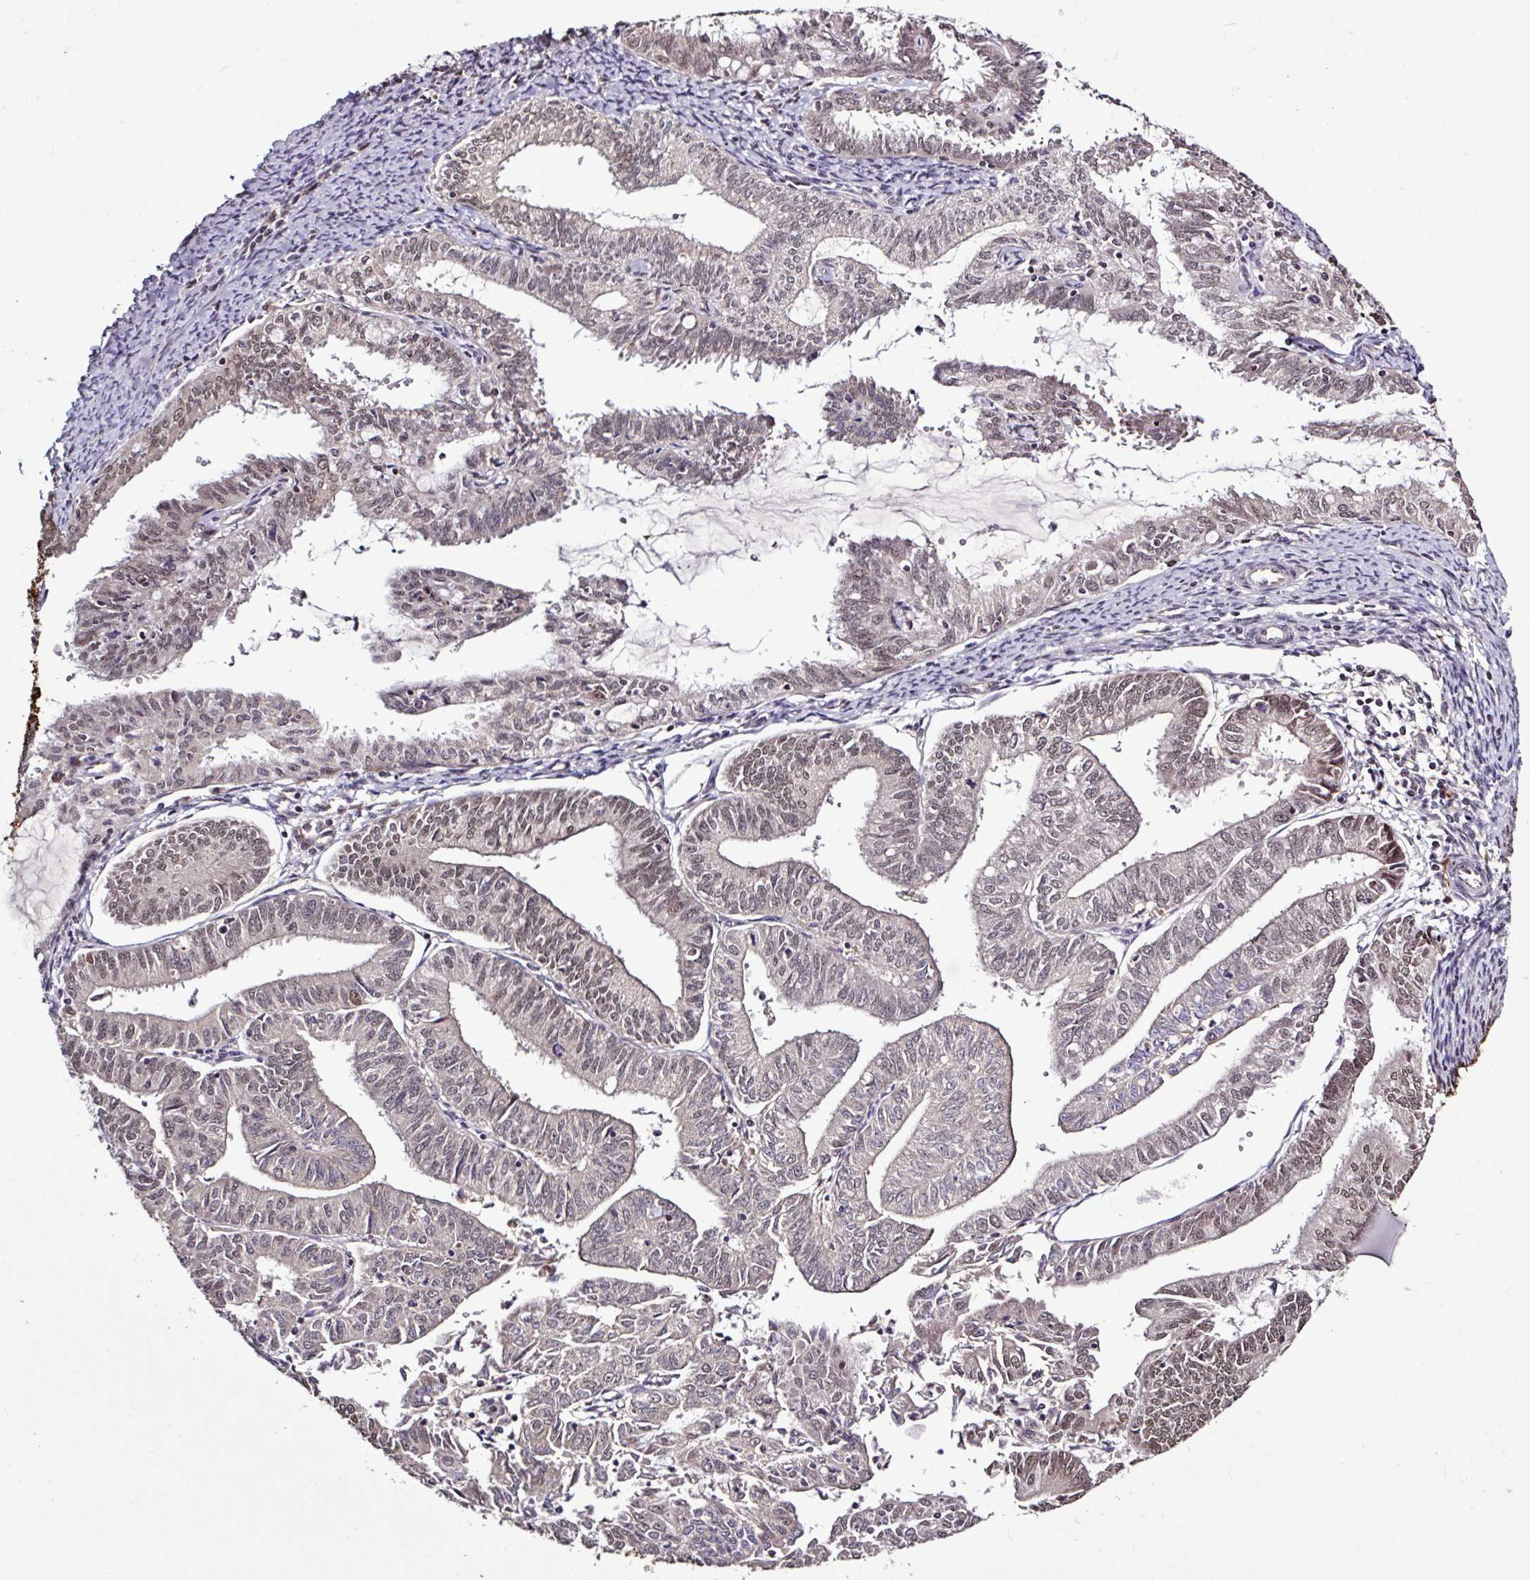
{"staining": {"intensity": "moderate", "quantity": "25%-75%", "location": "cytoplasmic/membranous,nuclear"}, "tissue": "endometrial cancer", "cell_type": "Tumor cells", "image_type": "cancer", "snomed": [{"axis": "morphology", "description": "Adenocarcinoma, NOS"}, {"axis": "topography", "description": "Endometrium"}], "caption": "This micrograph exhibits IHC staining of human endometrial cancer, with medium moderate cytoplasmic/membranous and nuclear staining in approximately 25%-75% of tumor cells.", "gene": "SKIC2", "patient": {"sex": "female", "age": 70}}